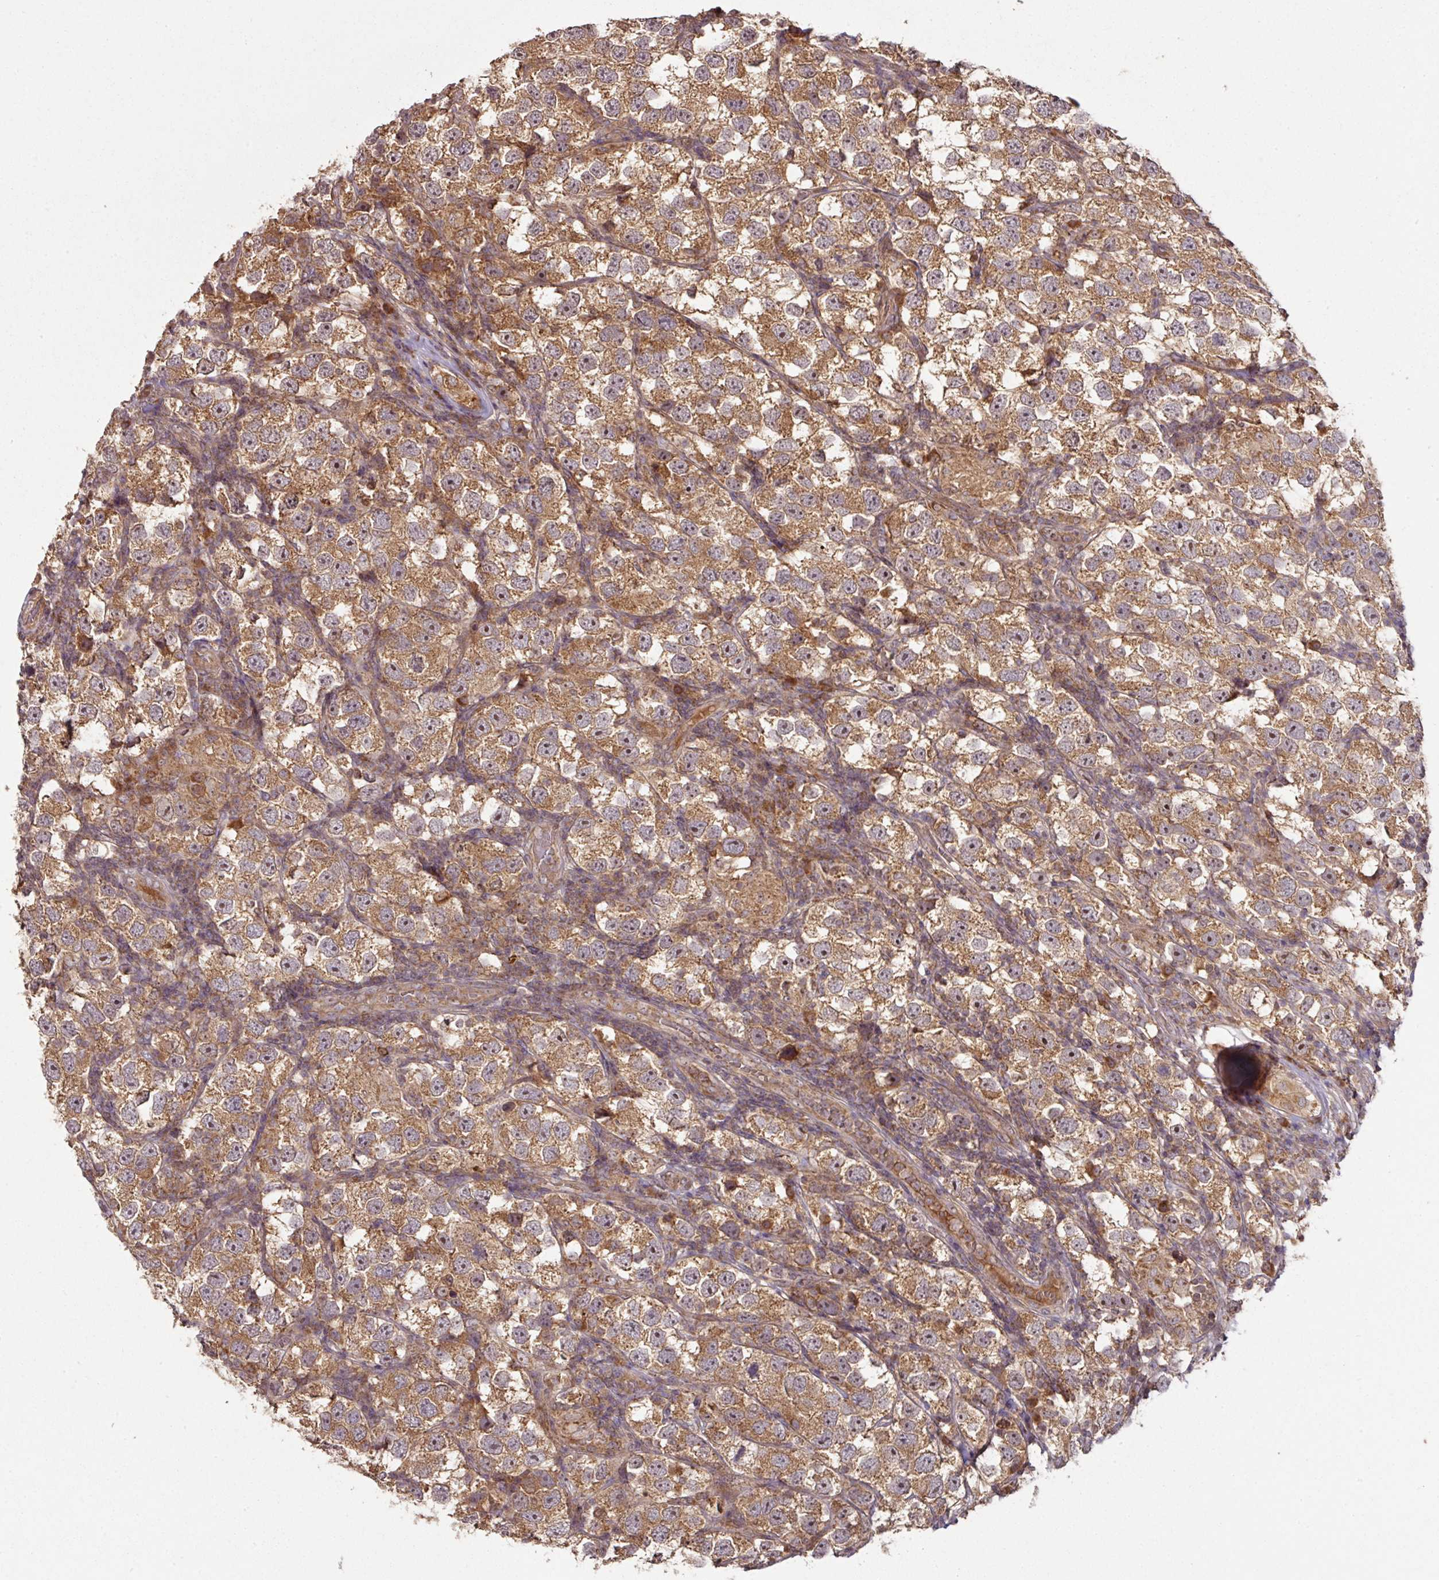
{"staining": {"intensity": "moderate", "quantity": ">75%", "location": "cytoplasmic/membranous"}, "tissue": "testis cancer", "cell_type": "Tumor cells", "image_type": "cancer", "snomed": [{"axis": "morphology", "description": "Seminoma, NOS"}, {"axis": "topography", "description": "Testis"}], "caption": "Immunohistochemistry (IHC) staining of testis cancer, which shows medium levels of moderate cytoplasmic/membranous positivity in about >75% of tumor cells indicating moderate cytoplasmic/membranous protein positivity. The staining was performed using DAB (brown) for protein detection and nuclei were counterstained in hematoxylin (blue).", "gene": "MRRF", "patient": {"sex": "male", "age": 26}}